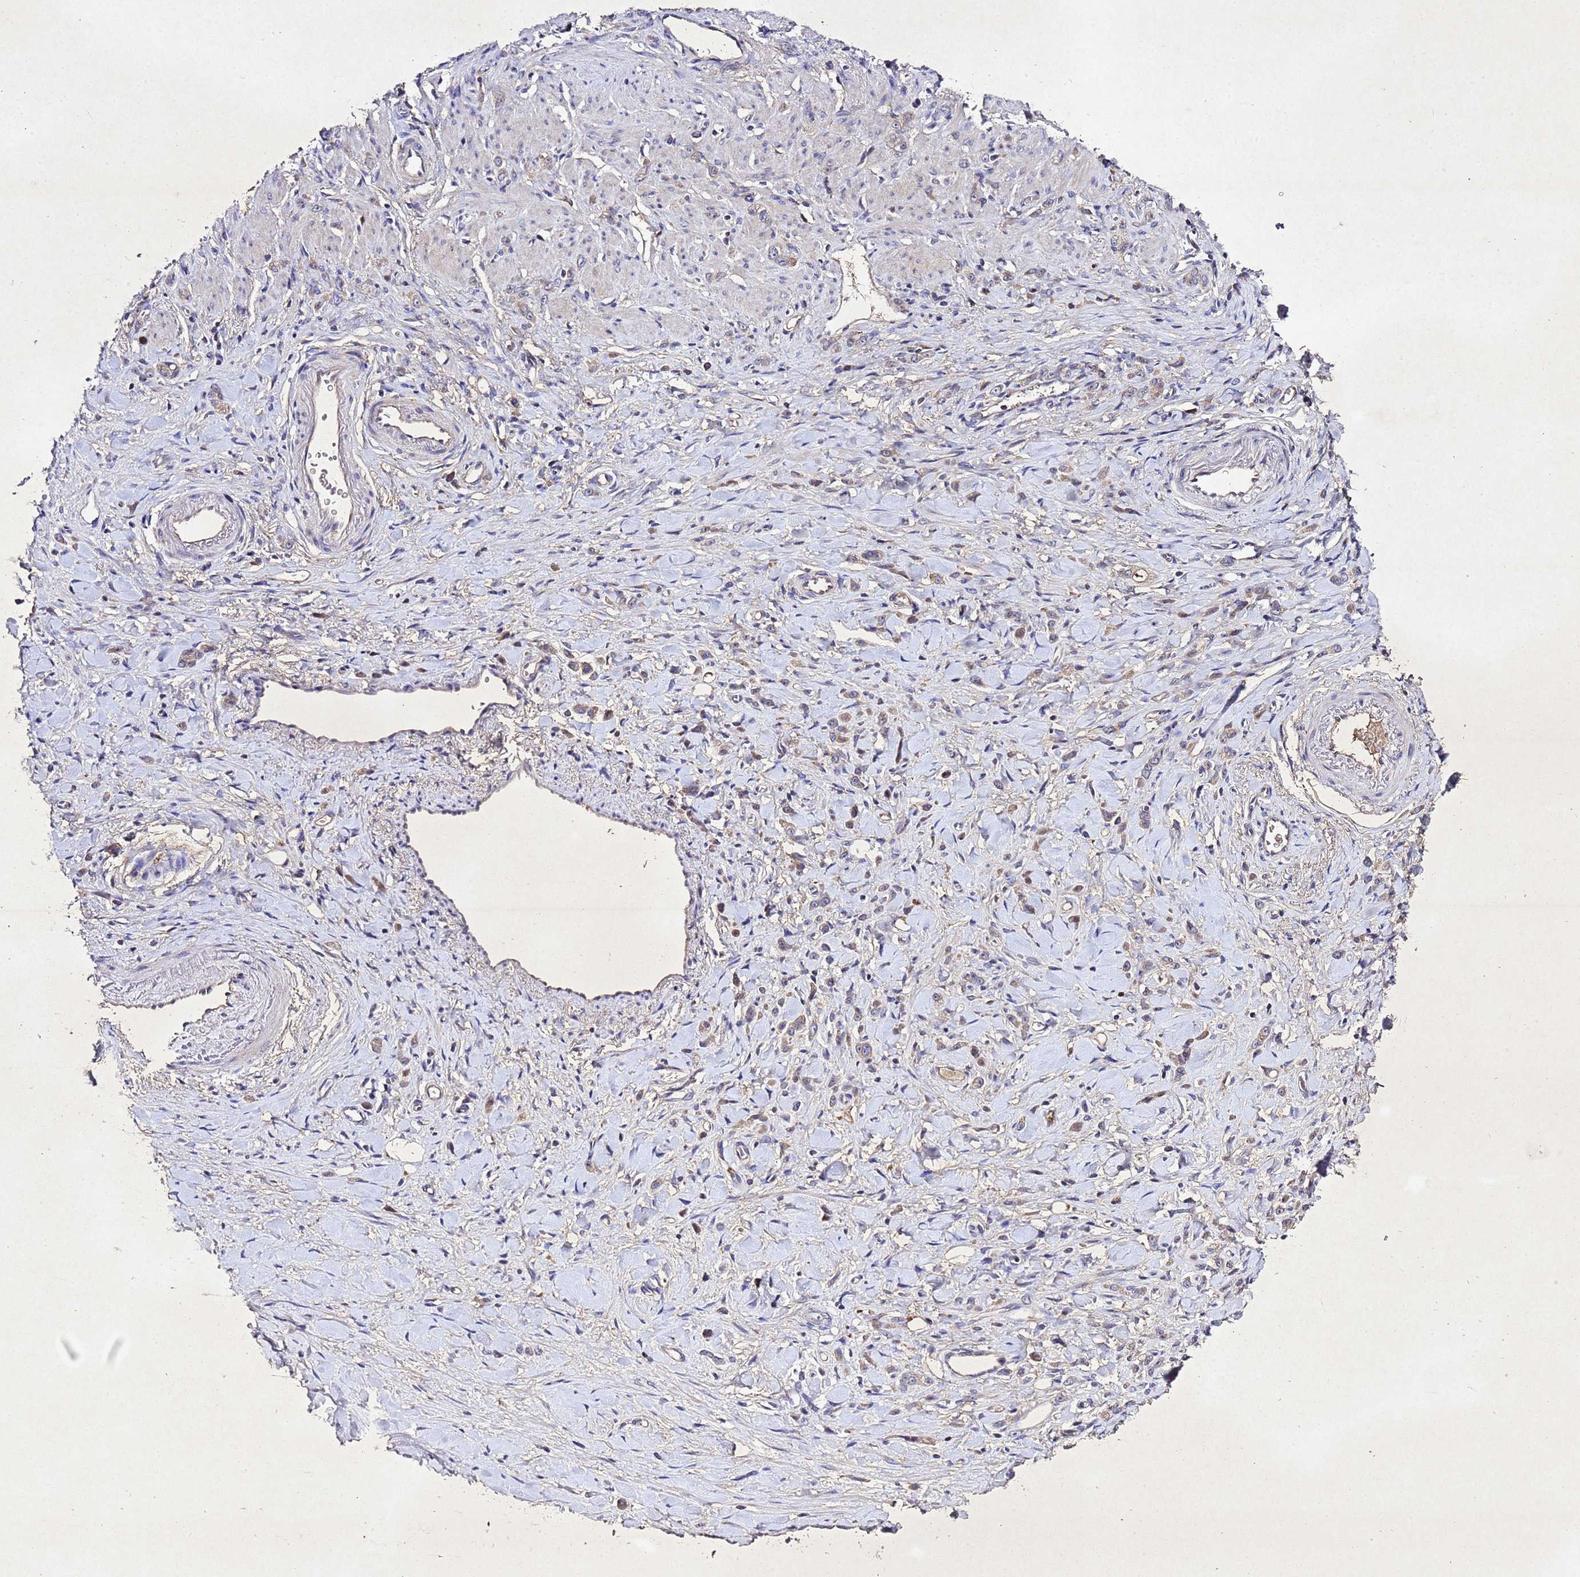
{"staining": {"intensity": "weak", "quantity": "<25%", "location": "cytoplasmic/membranous"}, "tissue": "stomach cancer", "cell_type": "Tumor cells", "image_type": "cancer", "snomed": [{"axis": "morphology", "description": "Normal tissue, NOS"}, {"axis": "morphology", "description": "Adenocarcinoma, NOS"}, {"axis": "topography", "description": "Stomach"}], "caption": "DAB (3,3'-diaminobenzidine) immunohistochemical staining of human adenocarcinoma (stomach) reveals no significant positivity in tumor cells. Brightfield microscopy of immunohistochemistry (IHC) stained with DAB (brown) and hematoxylin (blue), captured at high magnification.", "gene": "SV2B", "patient": {"sex": "male", "age": 82}}